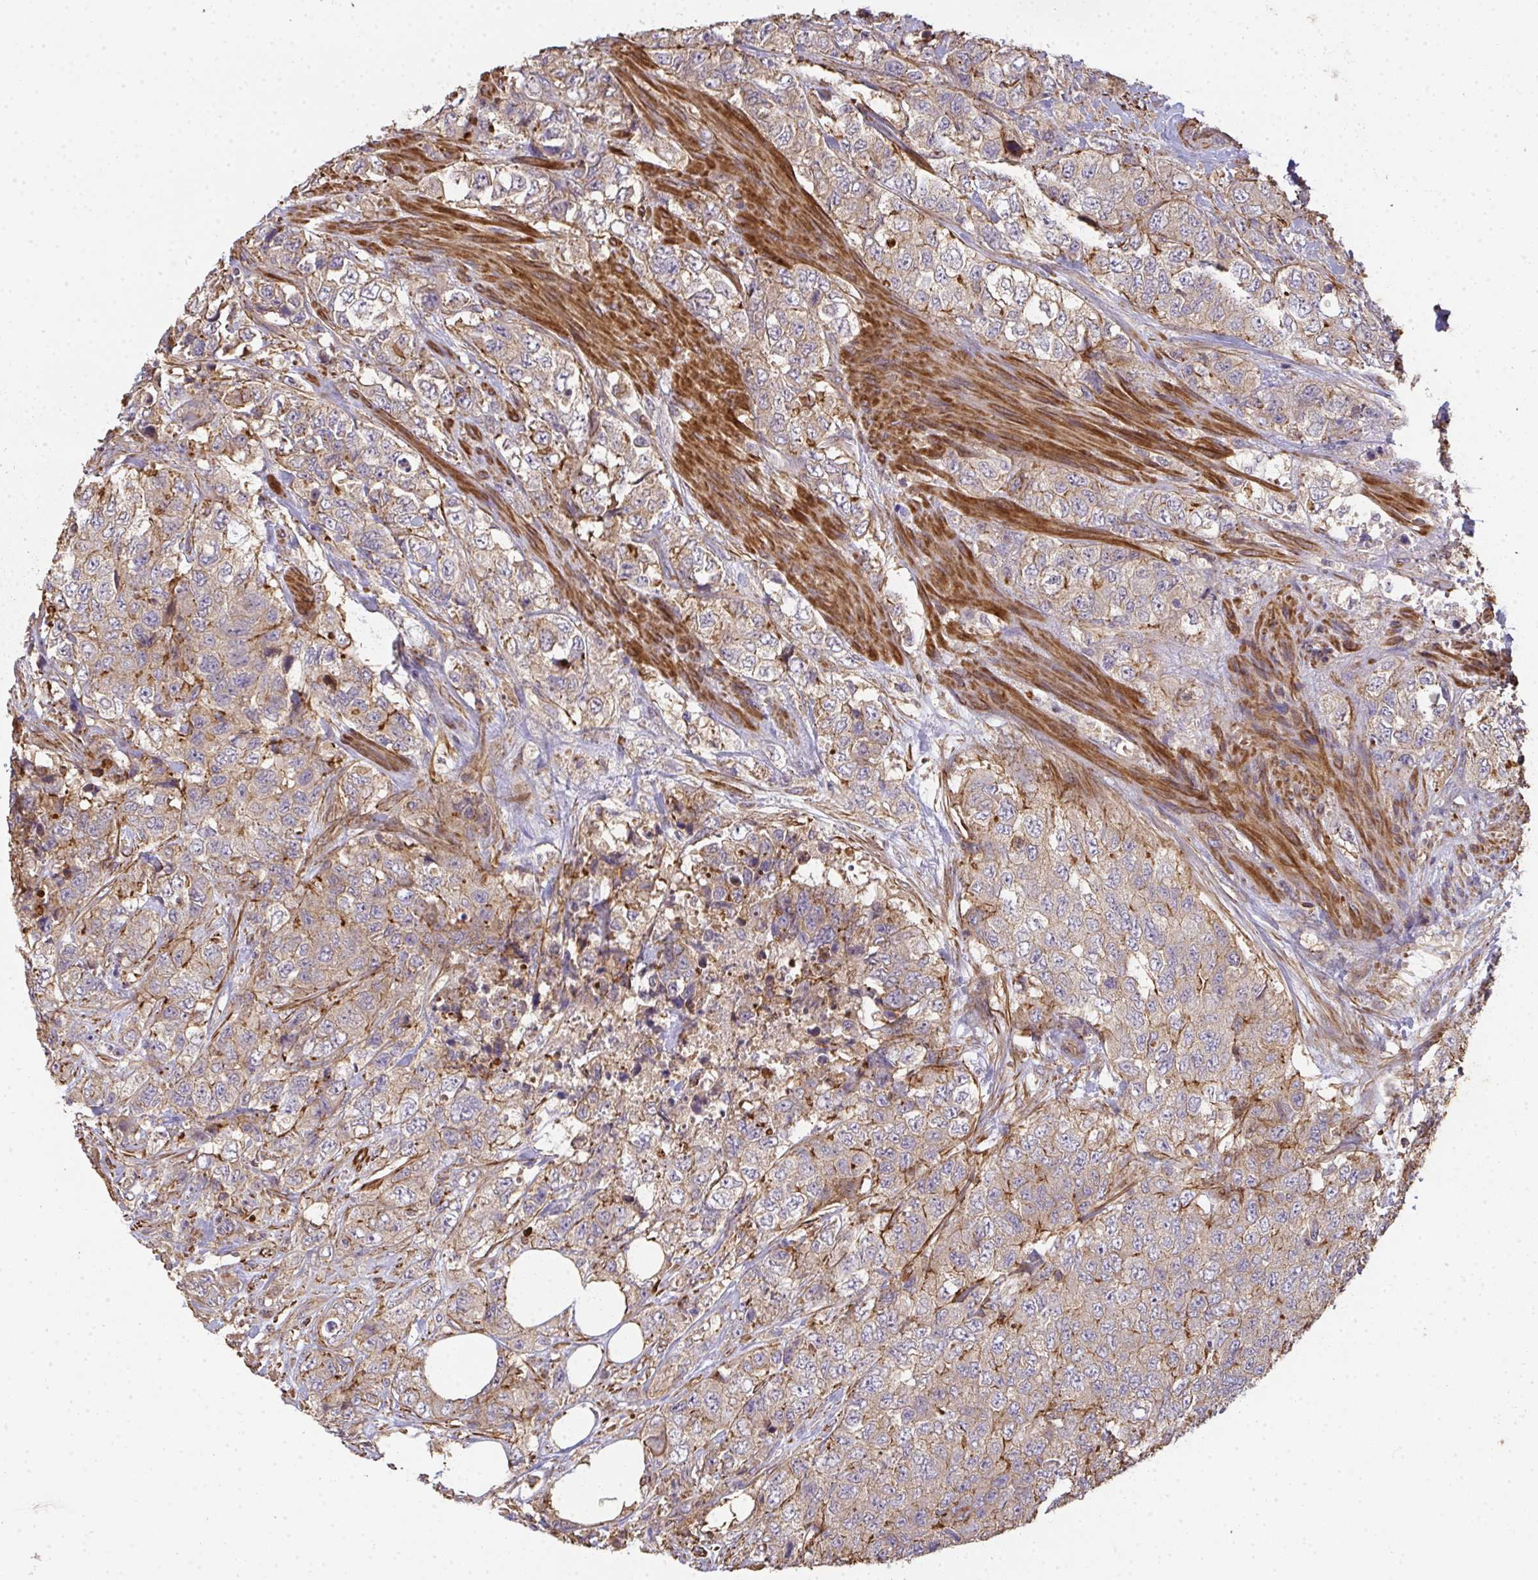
{"staining": {"intensity": "moderate", "quantity": ">75%", "location": "cytoplasmic/membranous"}, "tissue": "urothelial cancer", "cell_type": "Tumor cells", "image_type": "cancer", "snomed": [{"axis": "morphology", "description": "Urothelial carcinoma, High grade"}, {"axis": "topography", "description": "Urinary bladder"}], "caption": "Immunohistochemistry micrograph of neoplastic tissue: urothelial cancer stained using immunohistochemistry (IHC) shows medium levels of moderate protein expression localized specifically in the cytoplasmic/membranous of tumor cells, appearing as a cytoplasmic/membranous brown color.", "gene": "TNMD", "patient": {"sex": "female", "age": 78}}